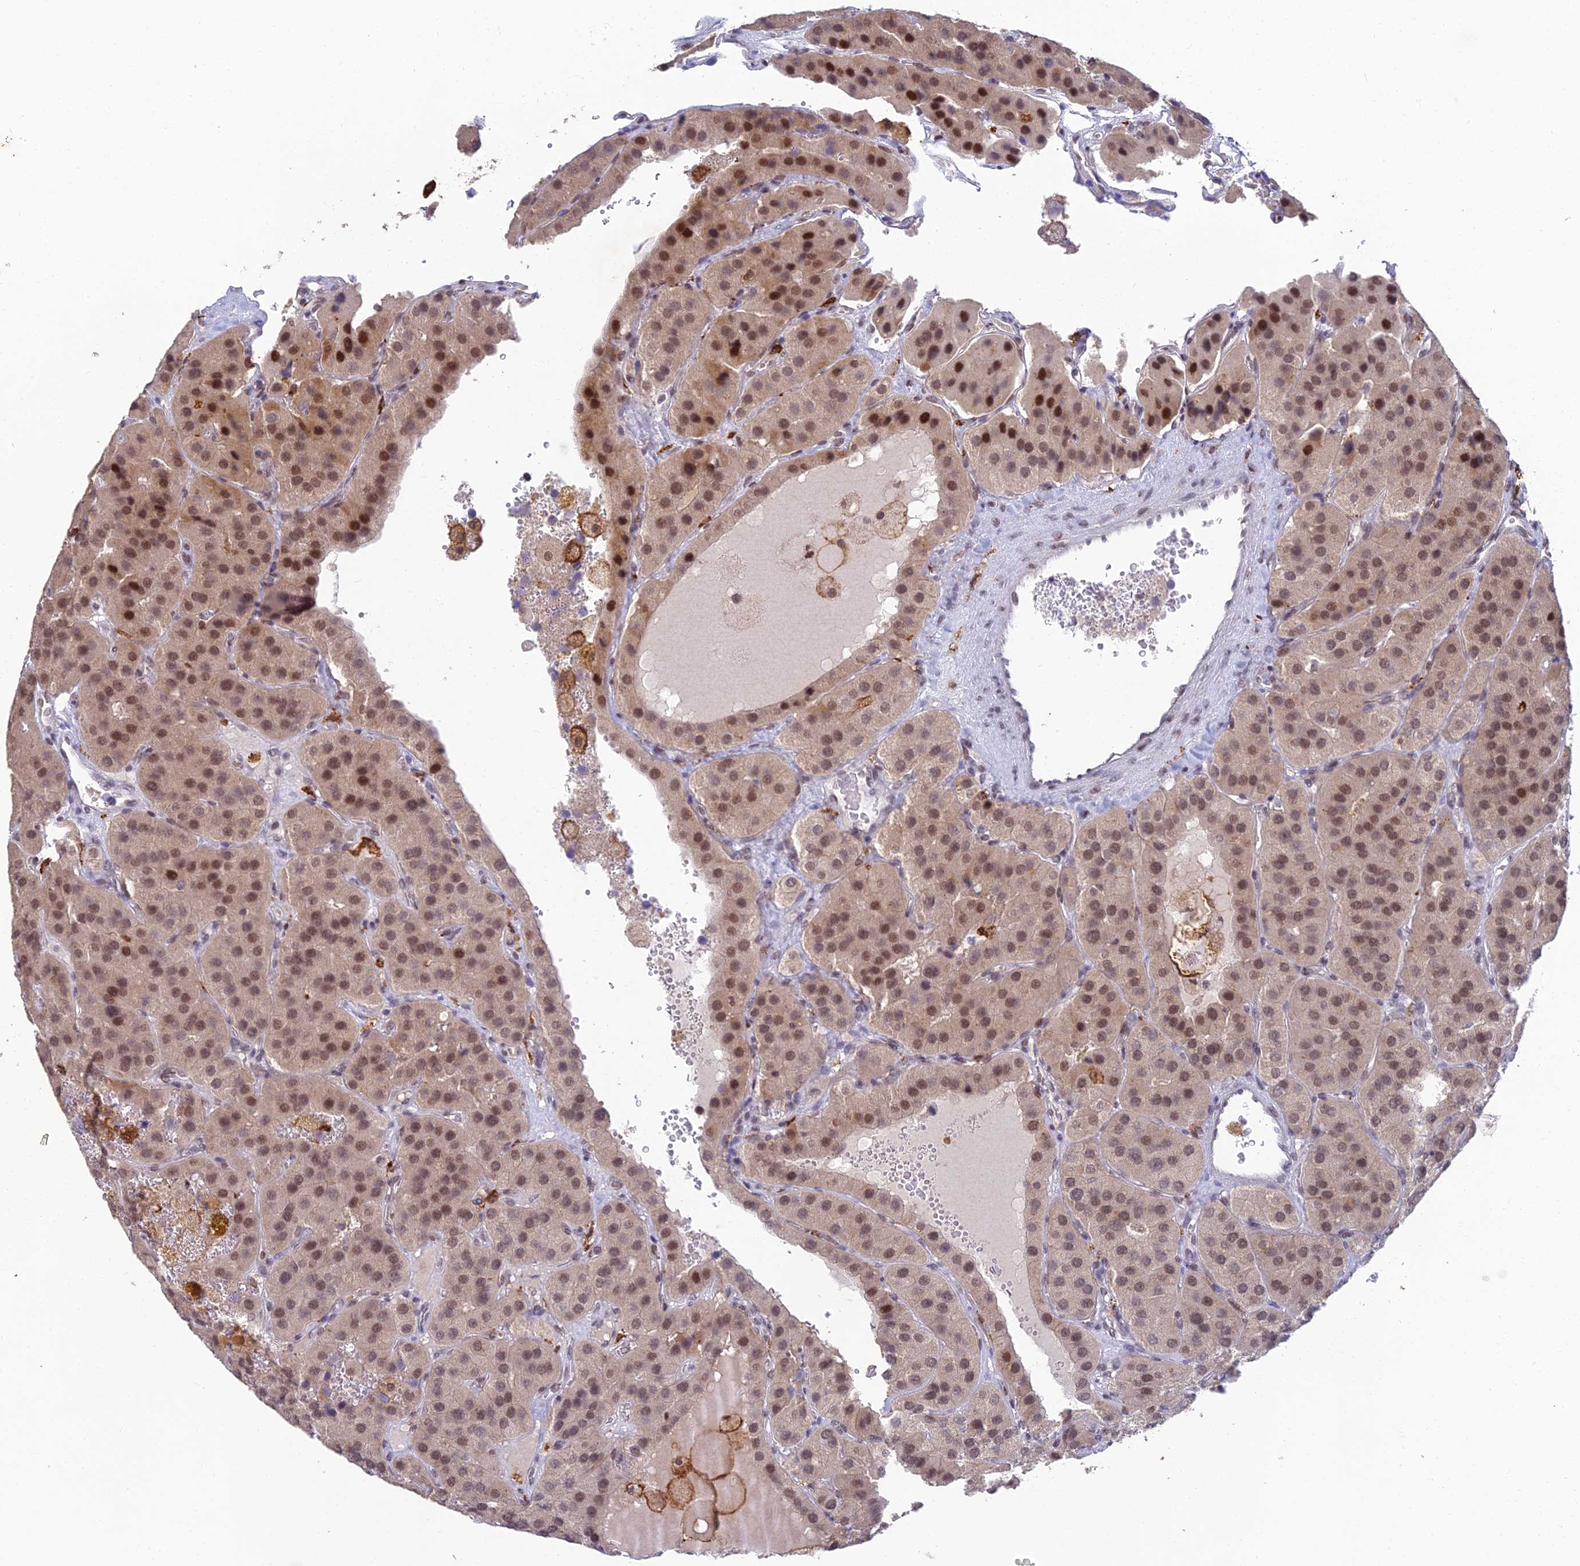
{"staining": {"intensity": "moderate", "quantity": ">75%", "location": "nuclear"}, "tissue": "parathyroid gland", "cell_type": "Glandular cells", "image_type": "normal", "snomed": [{"axis": "morphology", "description": "Normal tissue, NOS"}, {"axis": "morphology", "description": "Adenoma, NOS"}, {"axis": "topography", "description": "Parathyroid gland"}], "caption": "Immunohistochemistry (IHC) image of unremarkable parathyroid gland: human parathyroid gland stained using IHC reveals medium levels of moderate protein expression localized specifically in the nuclear of glandular cells, appearing as a nuclear brown color.", "gene": "ABHD17A", "patient": {"sex": "female", "age": 86}}